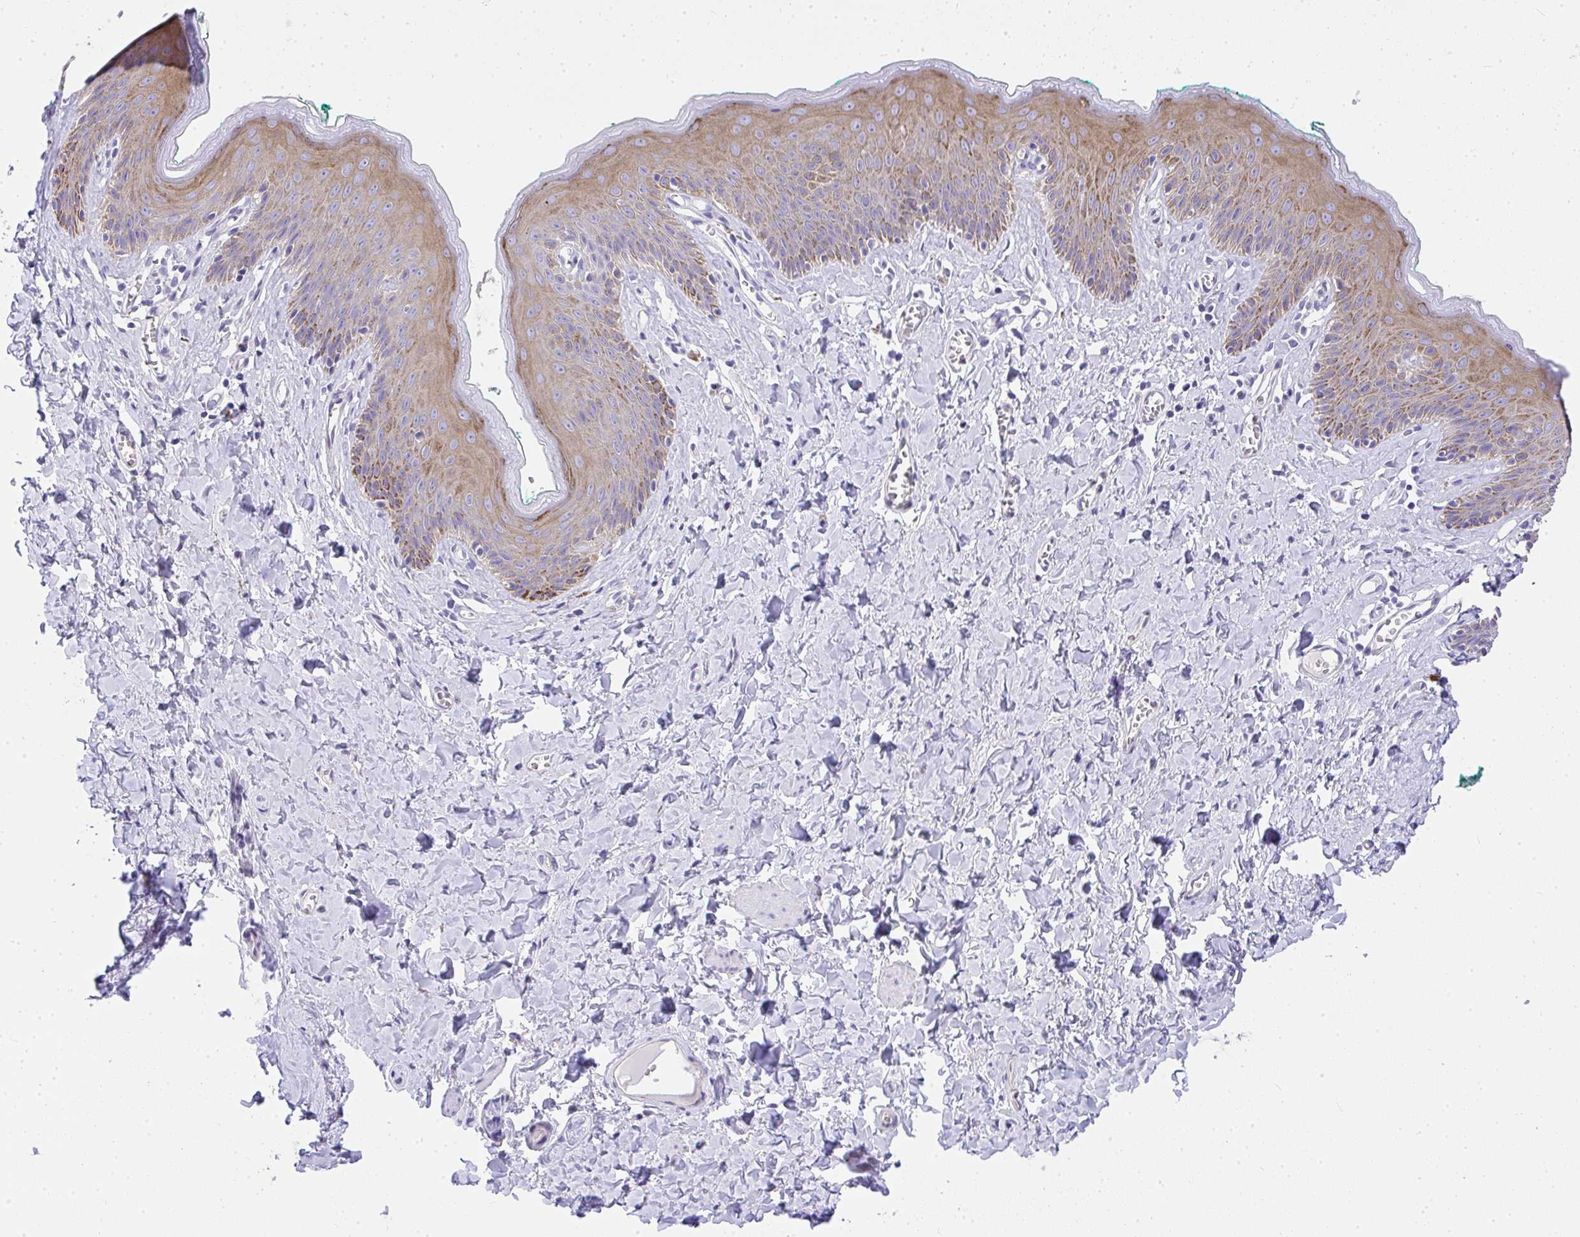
{"staining": {"intensity": "moderate", "quantity": ">75%", "location": "cytoplasmic/membranous"}, "tissue": "skin", "cell_type": "Epidermal cells", "image_type": "normal", "snomed": [{"axis": "morphology", "description": "Normal tissue, NOS"}, {"axis": "topography", "description": "Vulva"}, {"axis": "topography", "description": "Peripheral nerve tissue"}], "caption": "Immunohistochemical staining of benign skin exhibits medium levels of moderate cytoplasmic/membranous staining in about >75% of epidermal cells. (IHC, brightfield microscopy, high magnification).", "gene": "ADRA2C", "patient": {"sex": "female", "age": 66}}